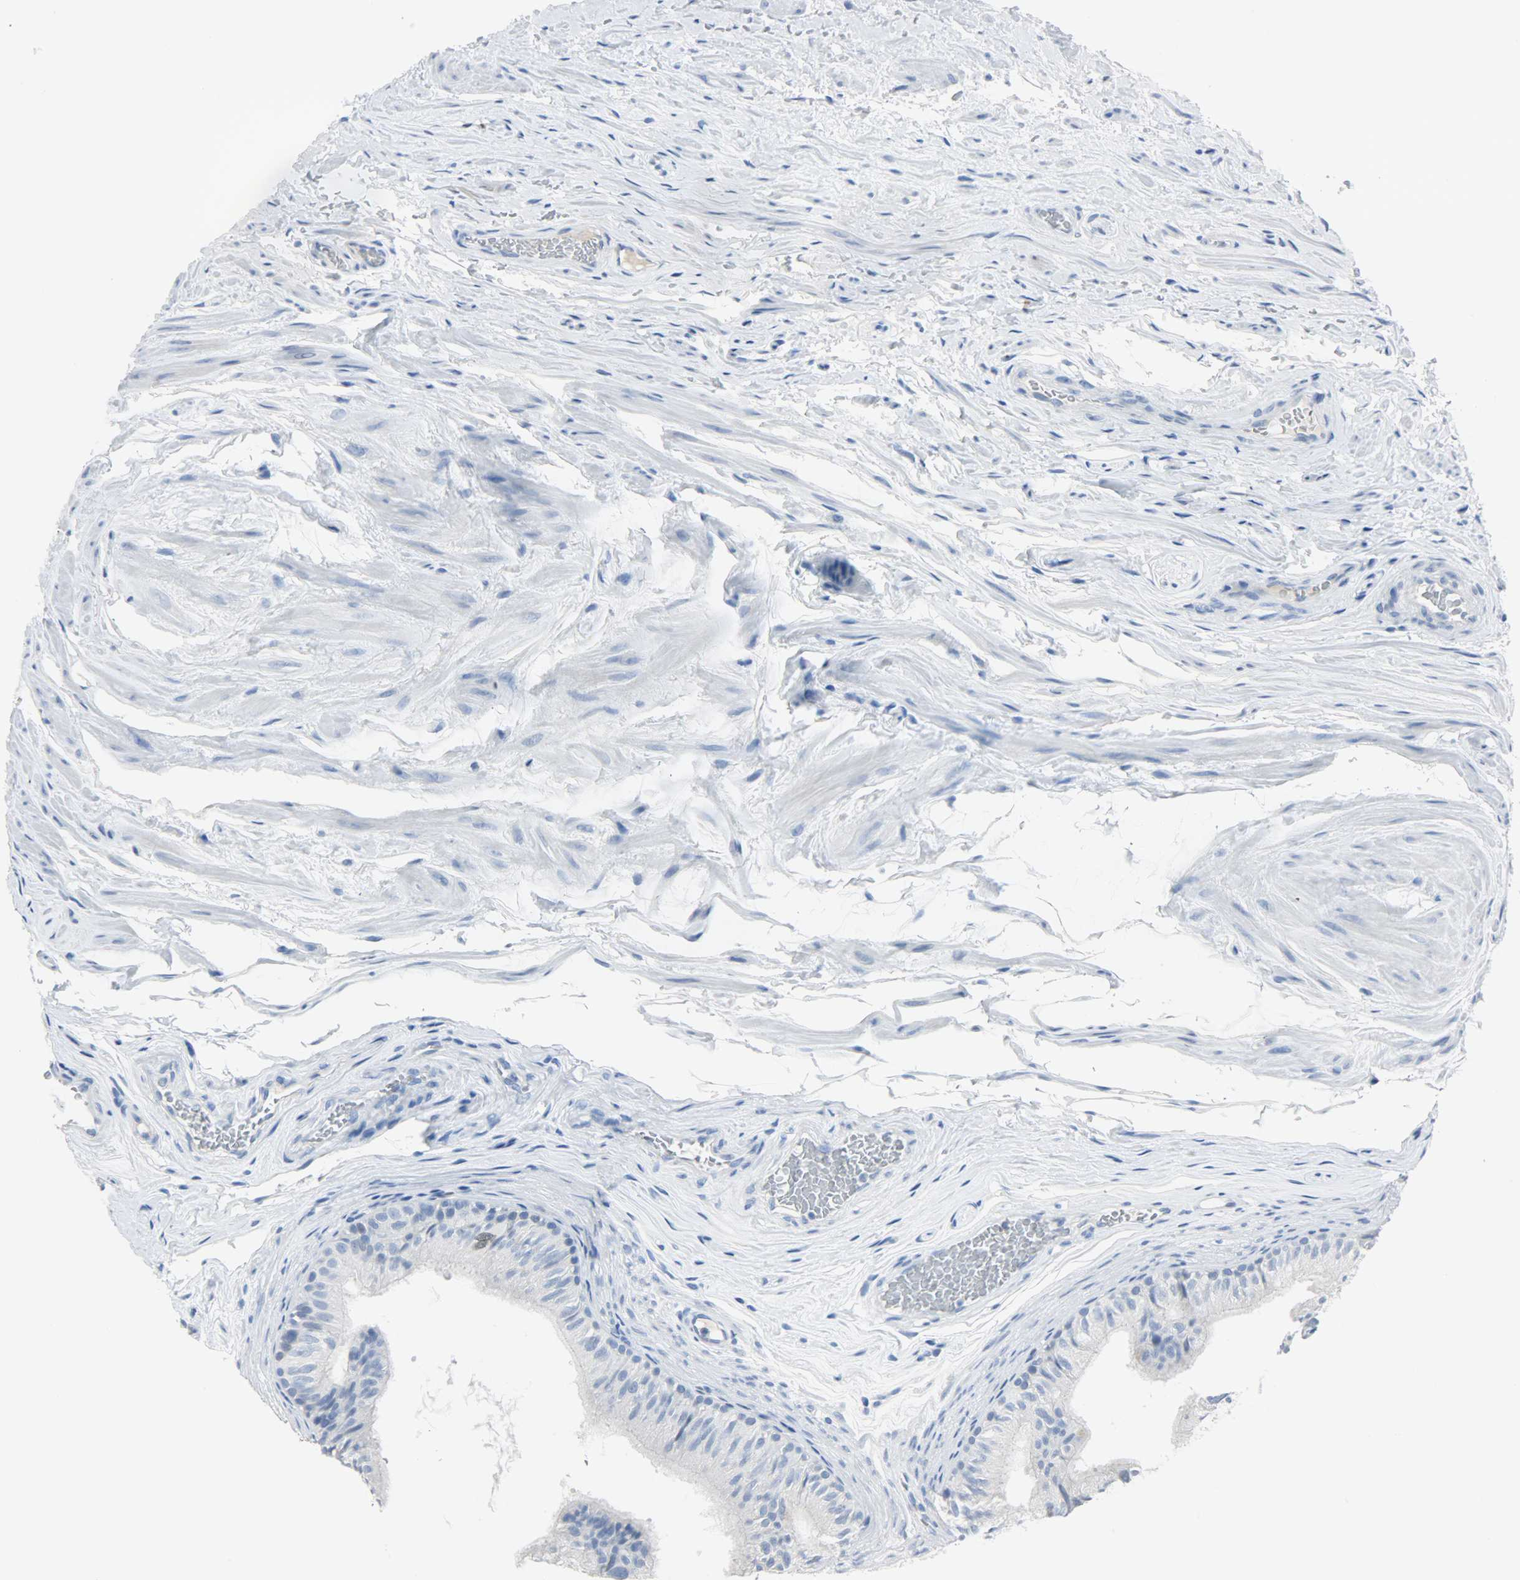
{"staining": {"intensity": "negative", "quantity": "none", "location": "none"}, "tissue": "epididymis", "cell_type": "Glandular cells", "image_type": "normal", "snomed": [{"axis": "morphology", "description": "Normal tissue, NOS"}, {"axis": "topography", "description": "Testis"}, {"axis": "topography", "description": "Epididymis"}], "caption": "Human epididymis stained for a protein using IHC displays no expression in glandular cells.", "gene": "HELLS", "patient": {"sex": "male", "age": 36}}